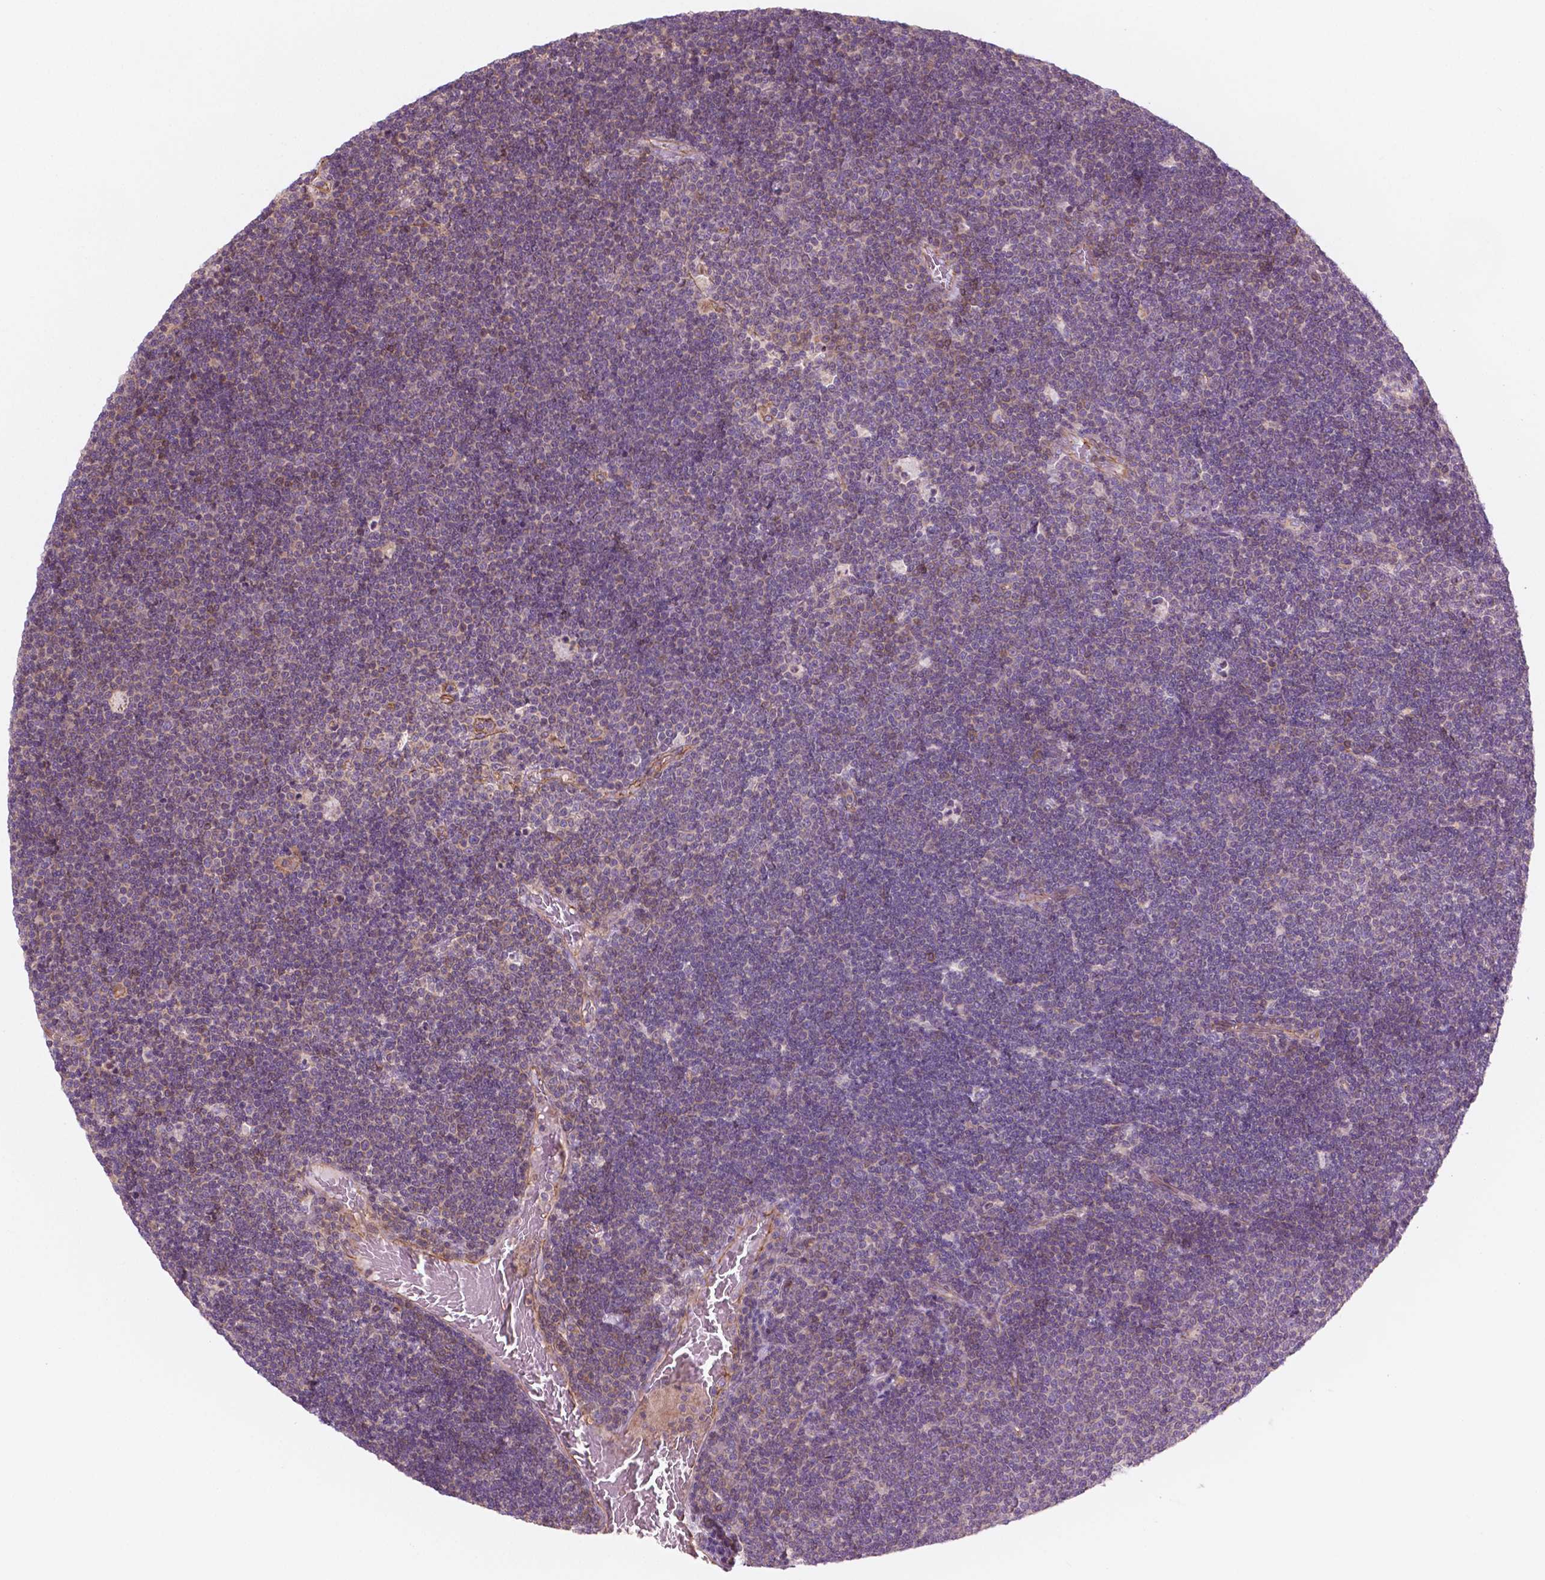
{"staining": {"intensity": "negative", "quantity": "none", "location": "none"}, "tissue": "lymphoma", "cell_type": "Tumor cells", "image_type": "cancer", "snomed": [{"axis": "morphology", "description": "Malignant lymphoma, non-Hodgkin's type, Low grade"}, {"axis": "topography", "description": "Brain"}], "caption": "An image of lymphoma stained for a protein displays no brown staining in tumor cells. (Stains: DAB (3,3'-diaminobenzidine) immunohistochemistry with hematoxylin counter stain, Microscopy: brightfield microscopy at high magnification).", "gene": "SURF4", "patient": {"sex": "female", "age": 66}}